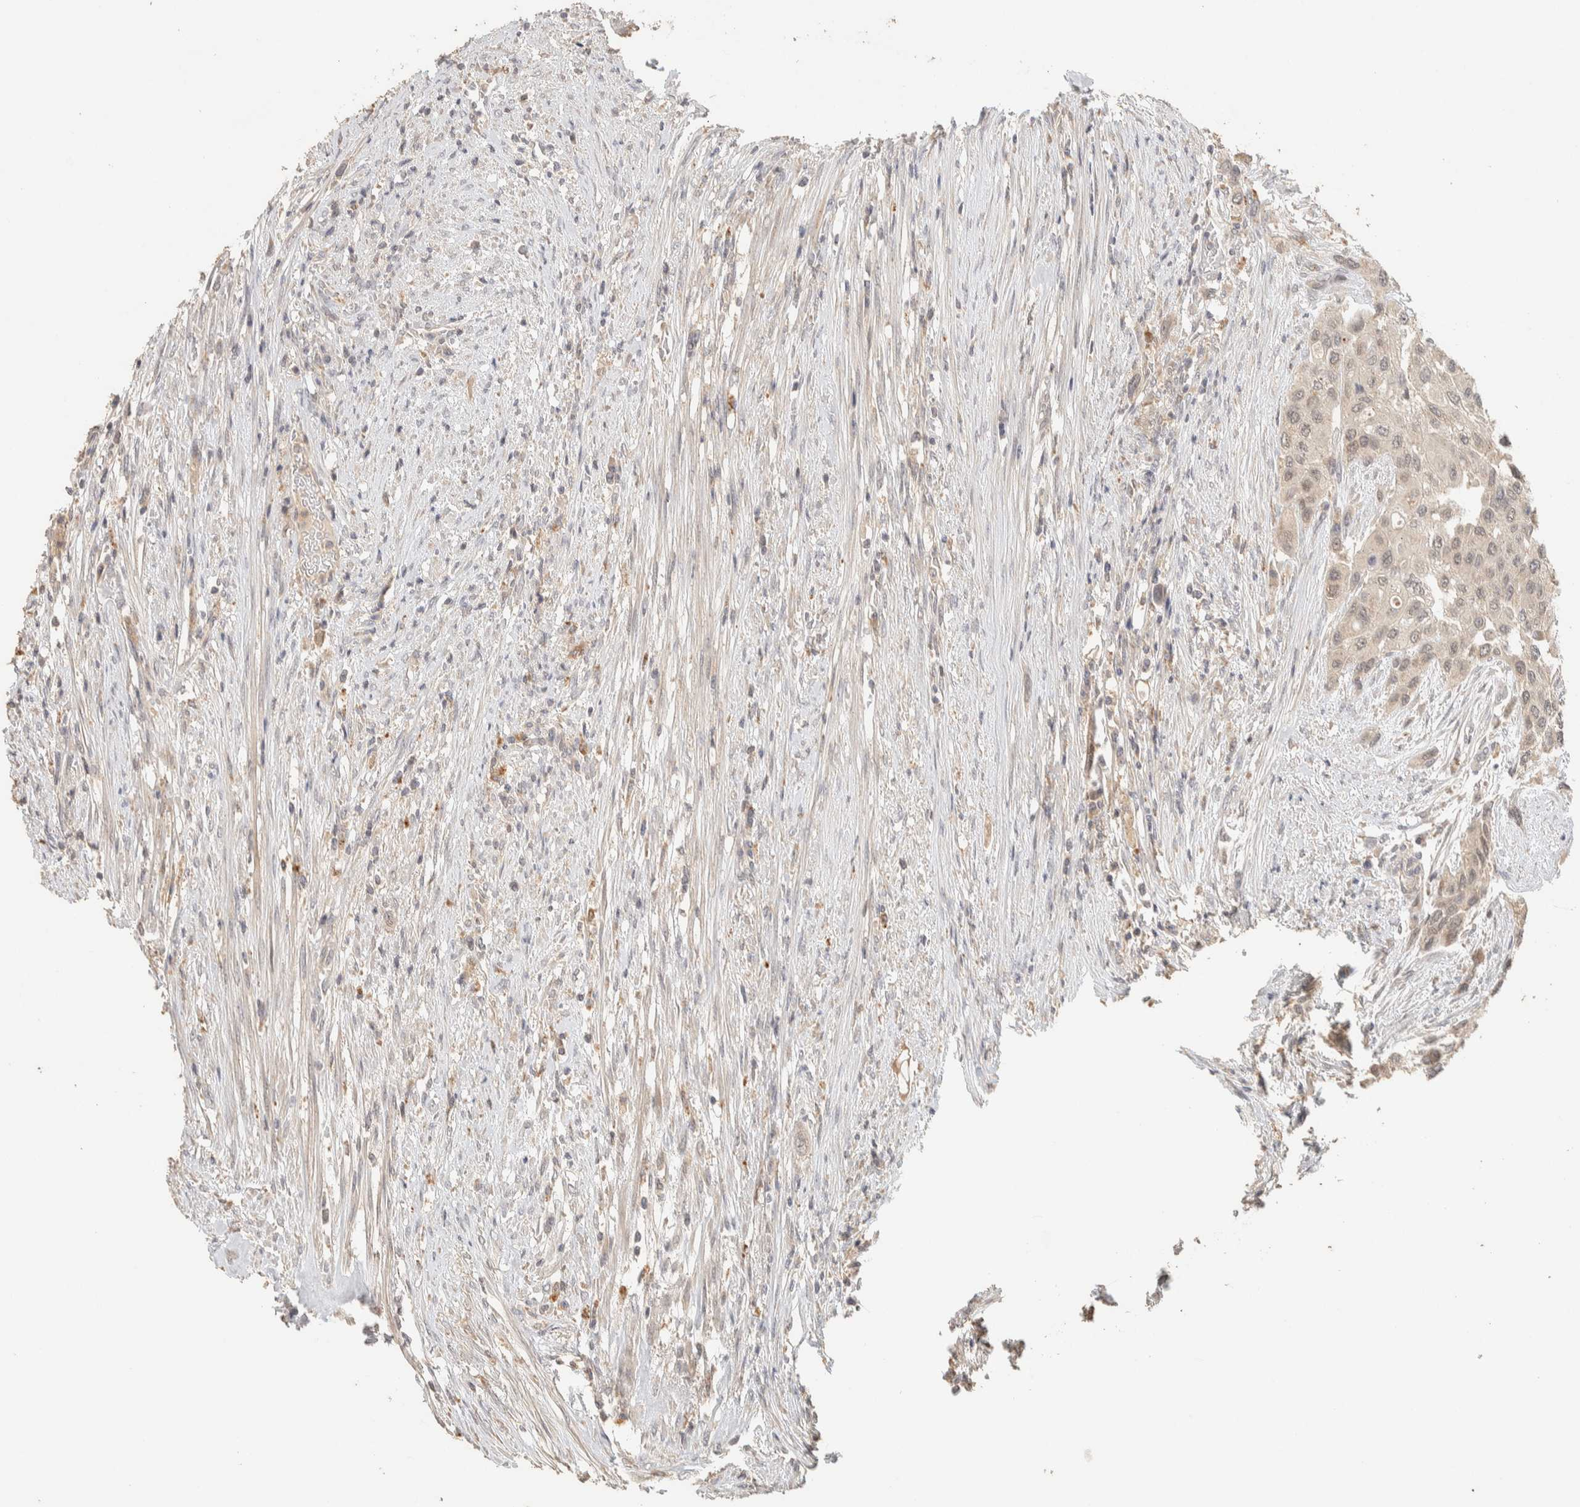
{"staining": {"intensity": "weak", "quantity": "<25%", "location": "cytoplasmic/membranous"}, "tissue": "urothelial cancer", "cell_type": "Tumor cells", "image_type": "cancer", "snomed": [{"axis": "morphology", "description": "Urothelial carcinoma, High grade"}, {"axis": "topography", "description": "Urinary bladder"}], "caption": "Human urothelial cancer stained for a protein using immunohistochemistry exhibits no expression in tumor cells.", "gene": "ITPA", "patient": {"sex": "female", "age": 56}}